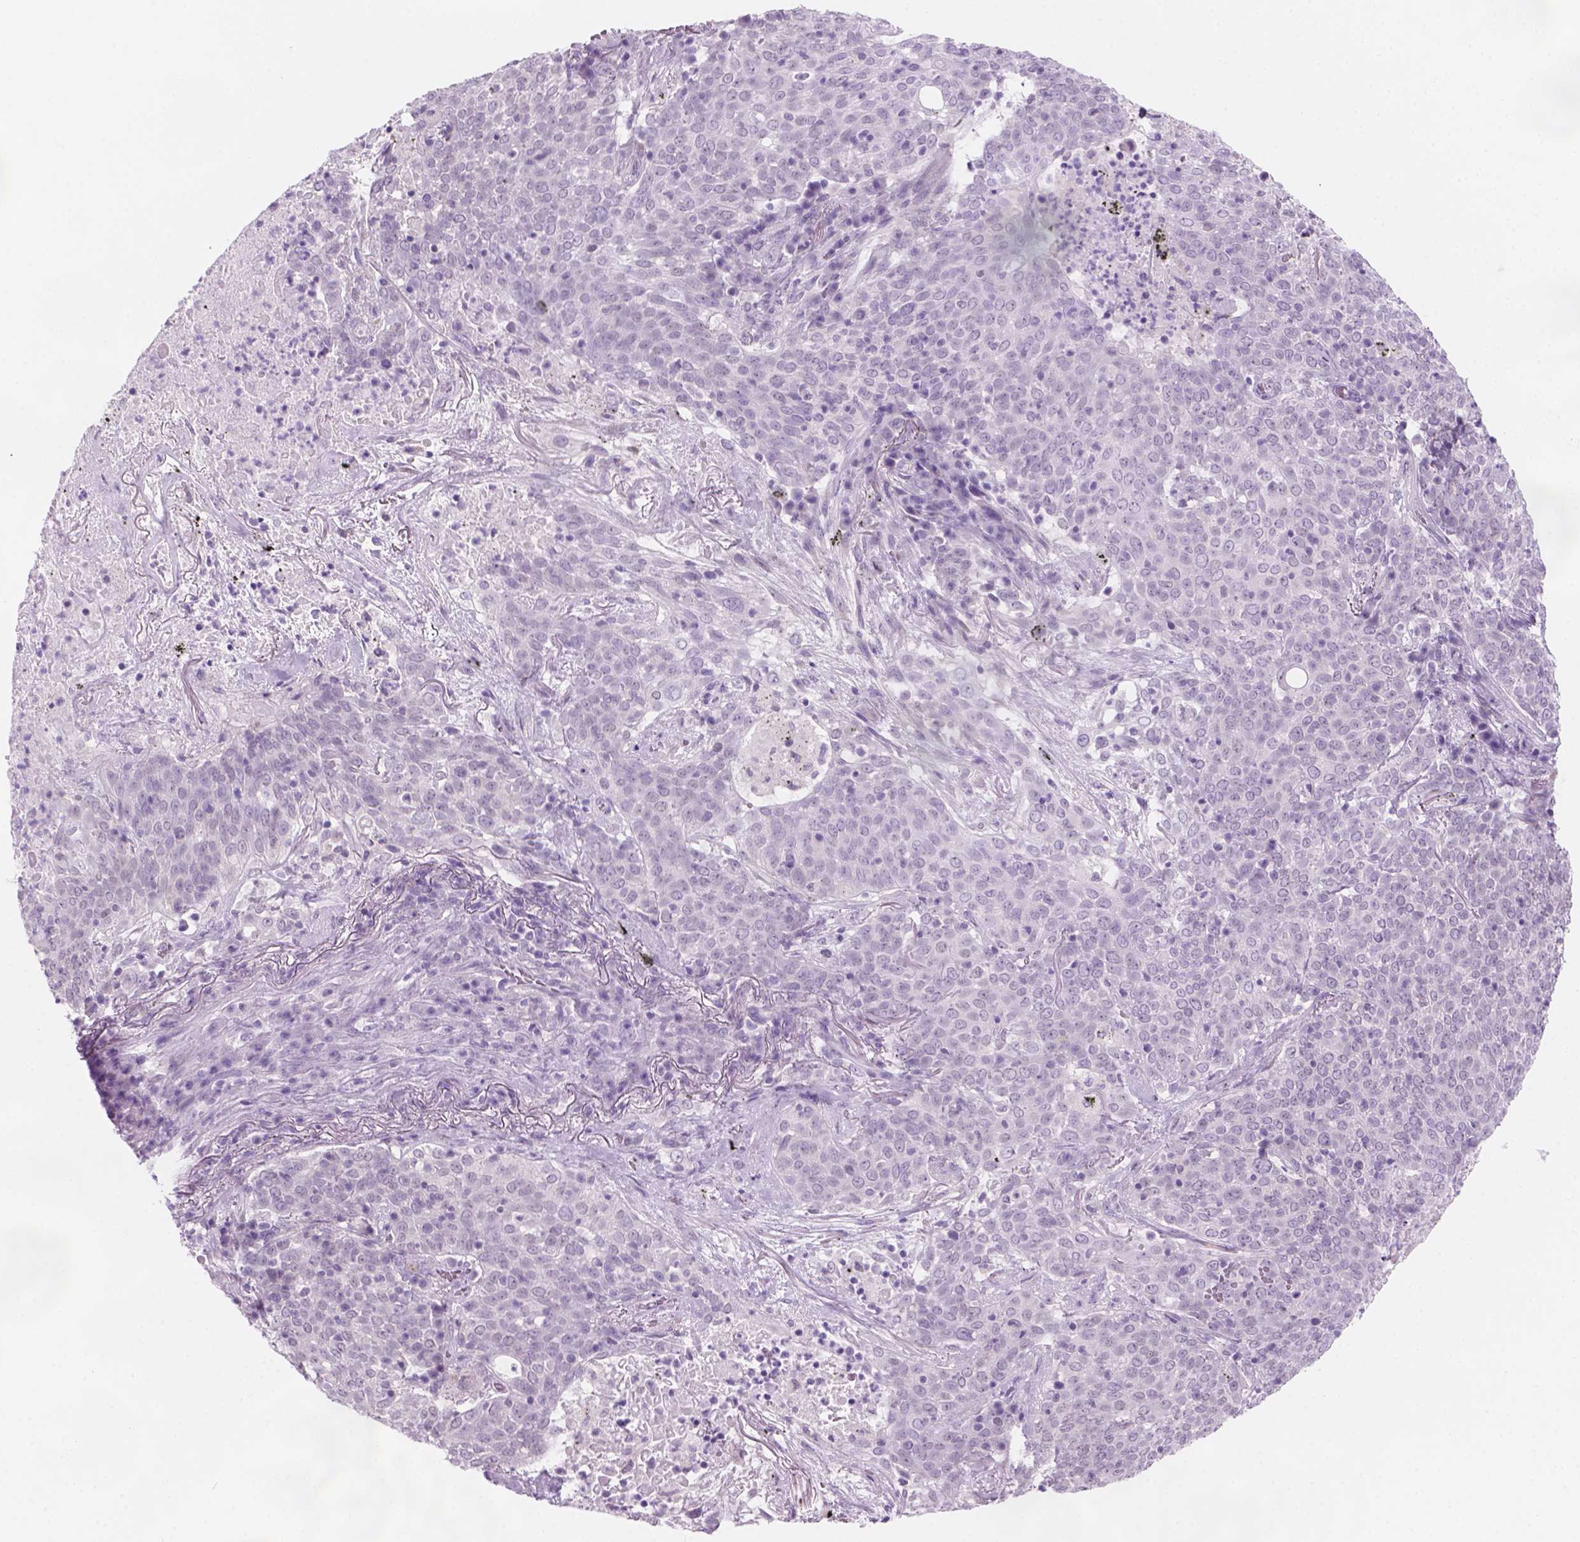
{"staining": {"intensity": "negative", "quantity": "none", "location": "none"}, "tissue": "lung cancer", "cell_type": "Tumor cells", "image_type": "cancer", "snomed": [{"axis": "morphology", "description": "Squamous cell carcinoma, NOS"}, {"axis": "topography", "description": "Lung"}], "caption": "High power microscopy image of an immunohistochemistry (IHC) micrograph of lung cancer (squamous cell carcinoma), revealing no significant staining in tumor cells.", "gene": "ENSG00000187186", "patient": {"sex": "male", "age": 82}}